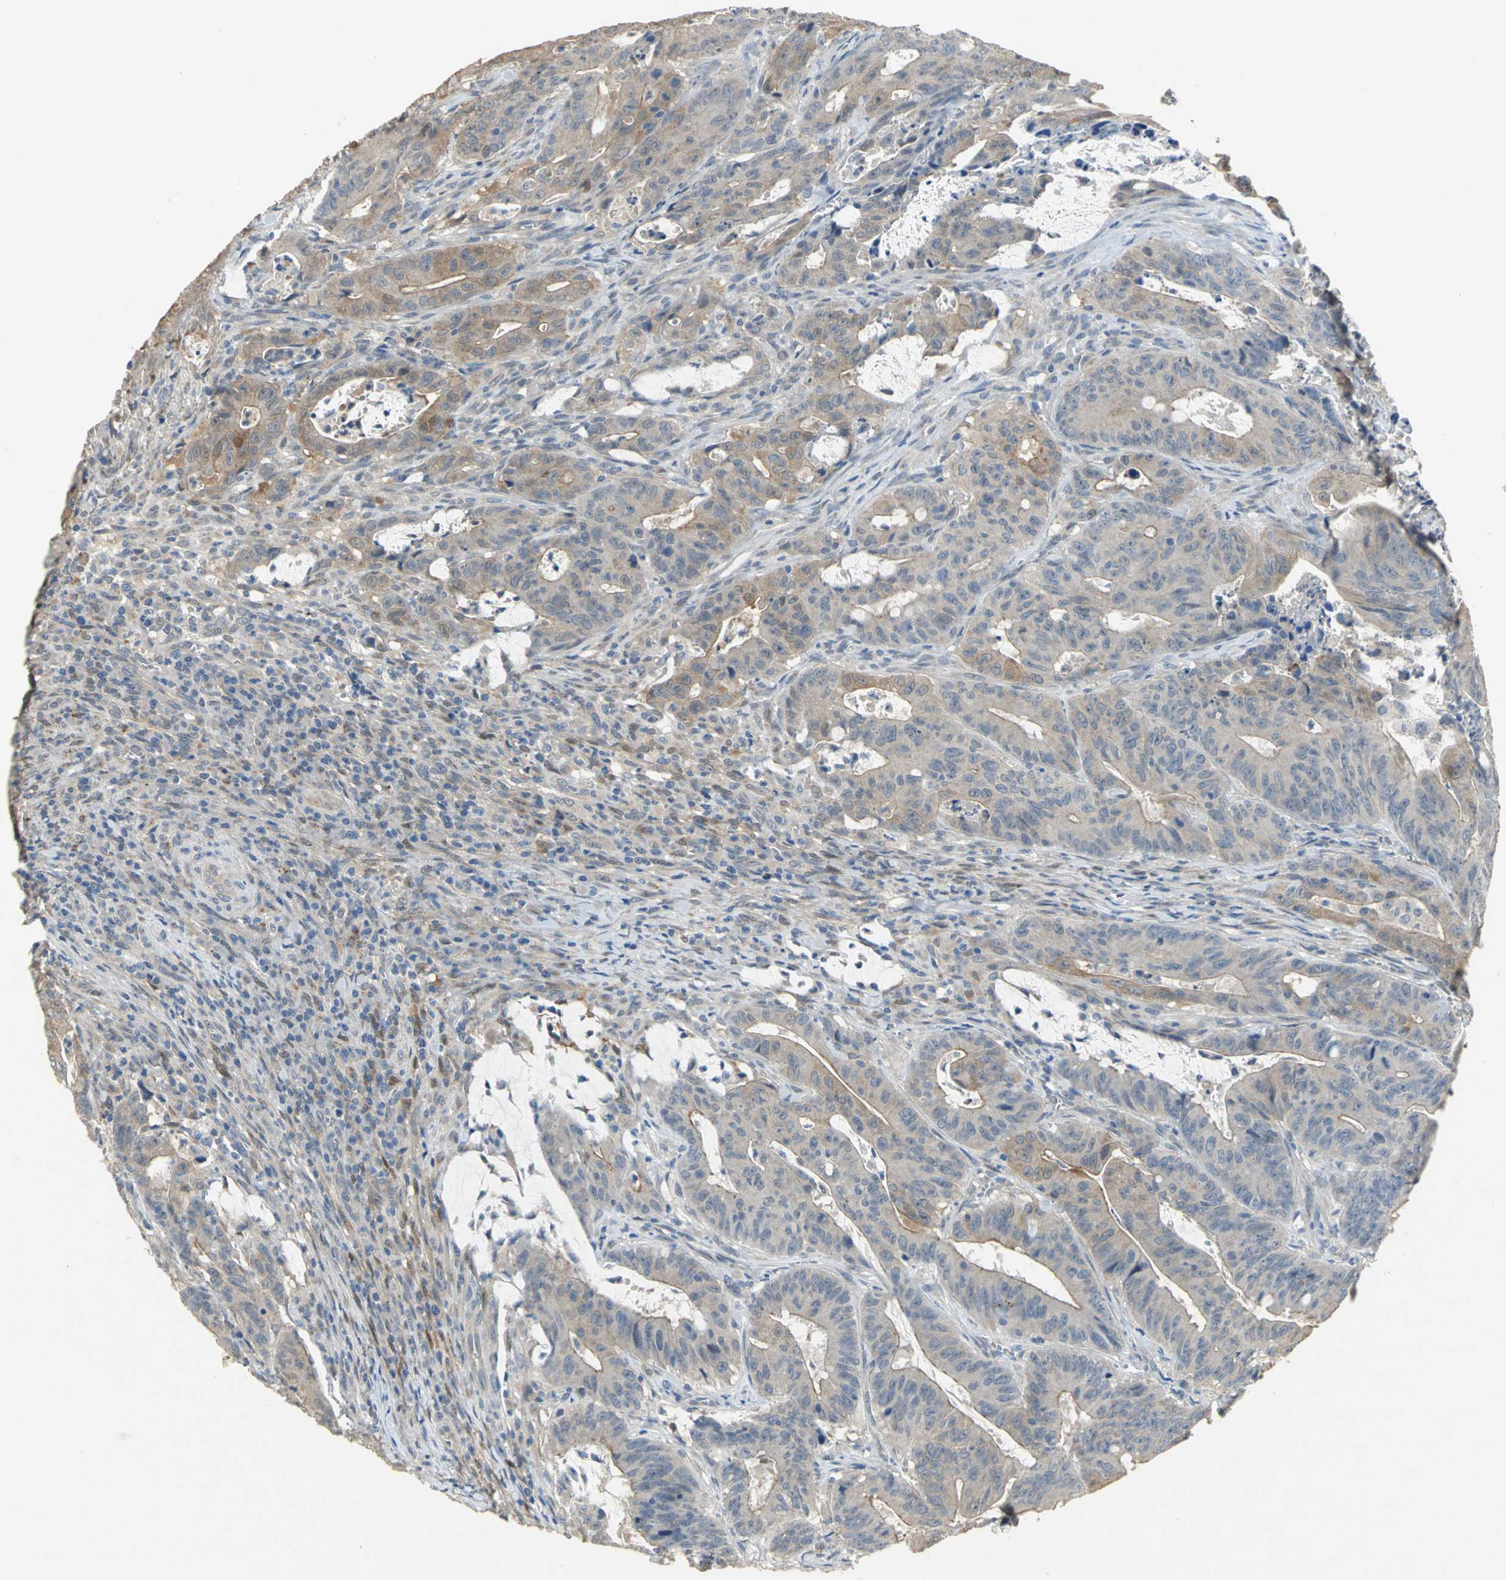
{"staining": {"intensity": "weak", "quantity": "25%-75%", "location": "cytoplasmic/membranous"}, "tissue": "colorectal cancer", "cell_type": "Tumor cells", "image_type": "cancer", "snomed": [{"axis": "morphology", "description": "Adenocarcinoma, NOS"}, {"axis": "topography", "description": "Colon"}], "caption": "Colorectal cancer stained with a brown dye displays weak cytoplasmic/membranous positive staining in approximately 25%-75% of tumor cells.", "gene": "IL17RB", "patient": {"sex": "male", "age": 45}}